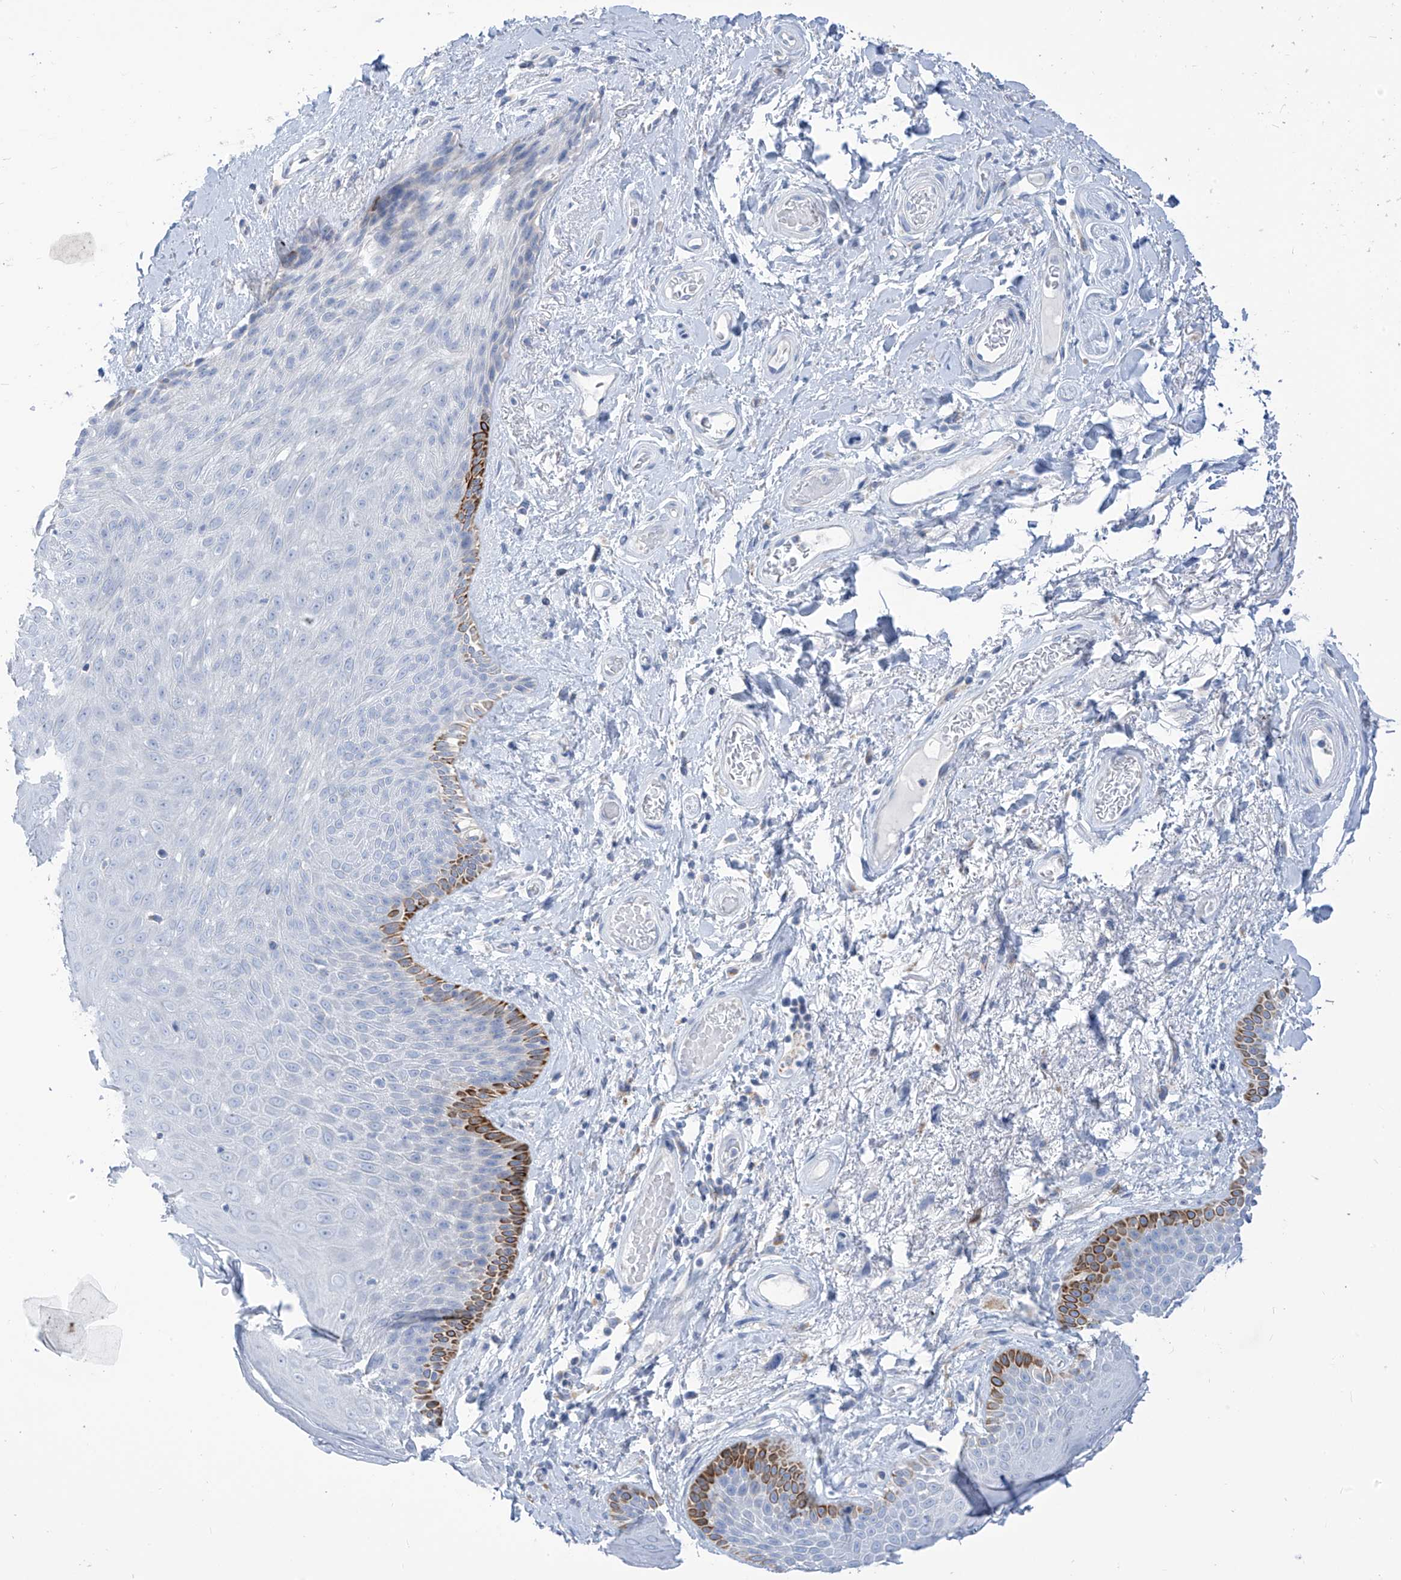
{"staining": {"intensity": "strong", "quantity": "<25%", "location": "cytoplasmic/membranous"}, "tissue": "skin", "cell_type": "Epidermal cells", "image_type": "normal", "snomed": [{"axis": "morphology", "description": "Normal tissue, NOS"}, {"axis": "topography", "description": "Anal"}], "caption": "Protein expression analysis of unremarkable skin displays strong cytoplasmic/membranous positivity in approximately <25% of epidermal cells.", "gene": "ZNF404", "patient": {"sex": "male", "age": 74}}